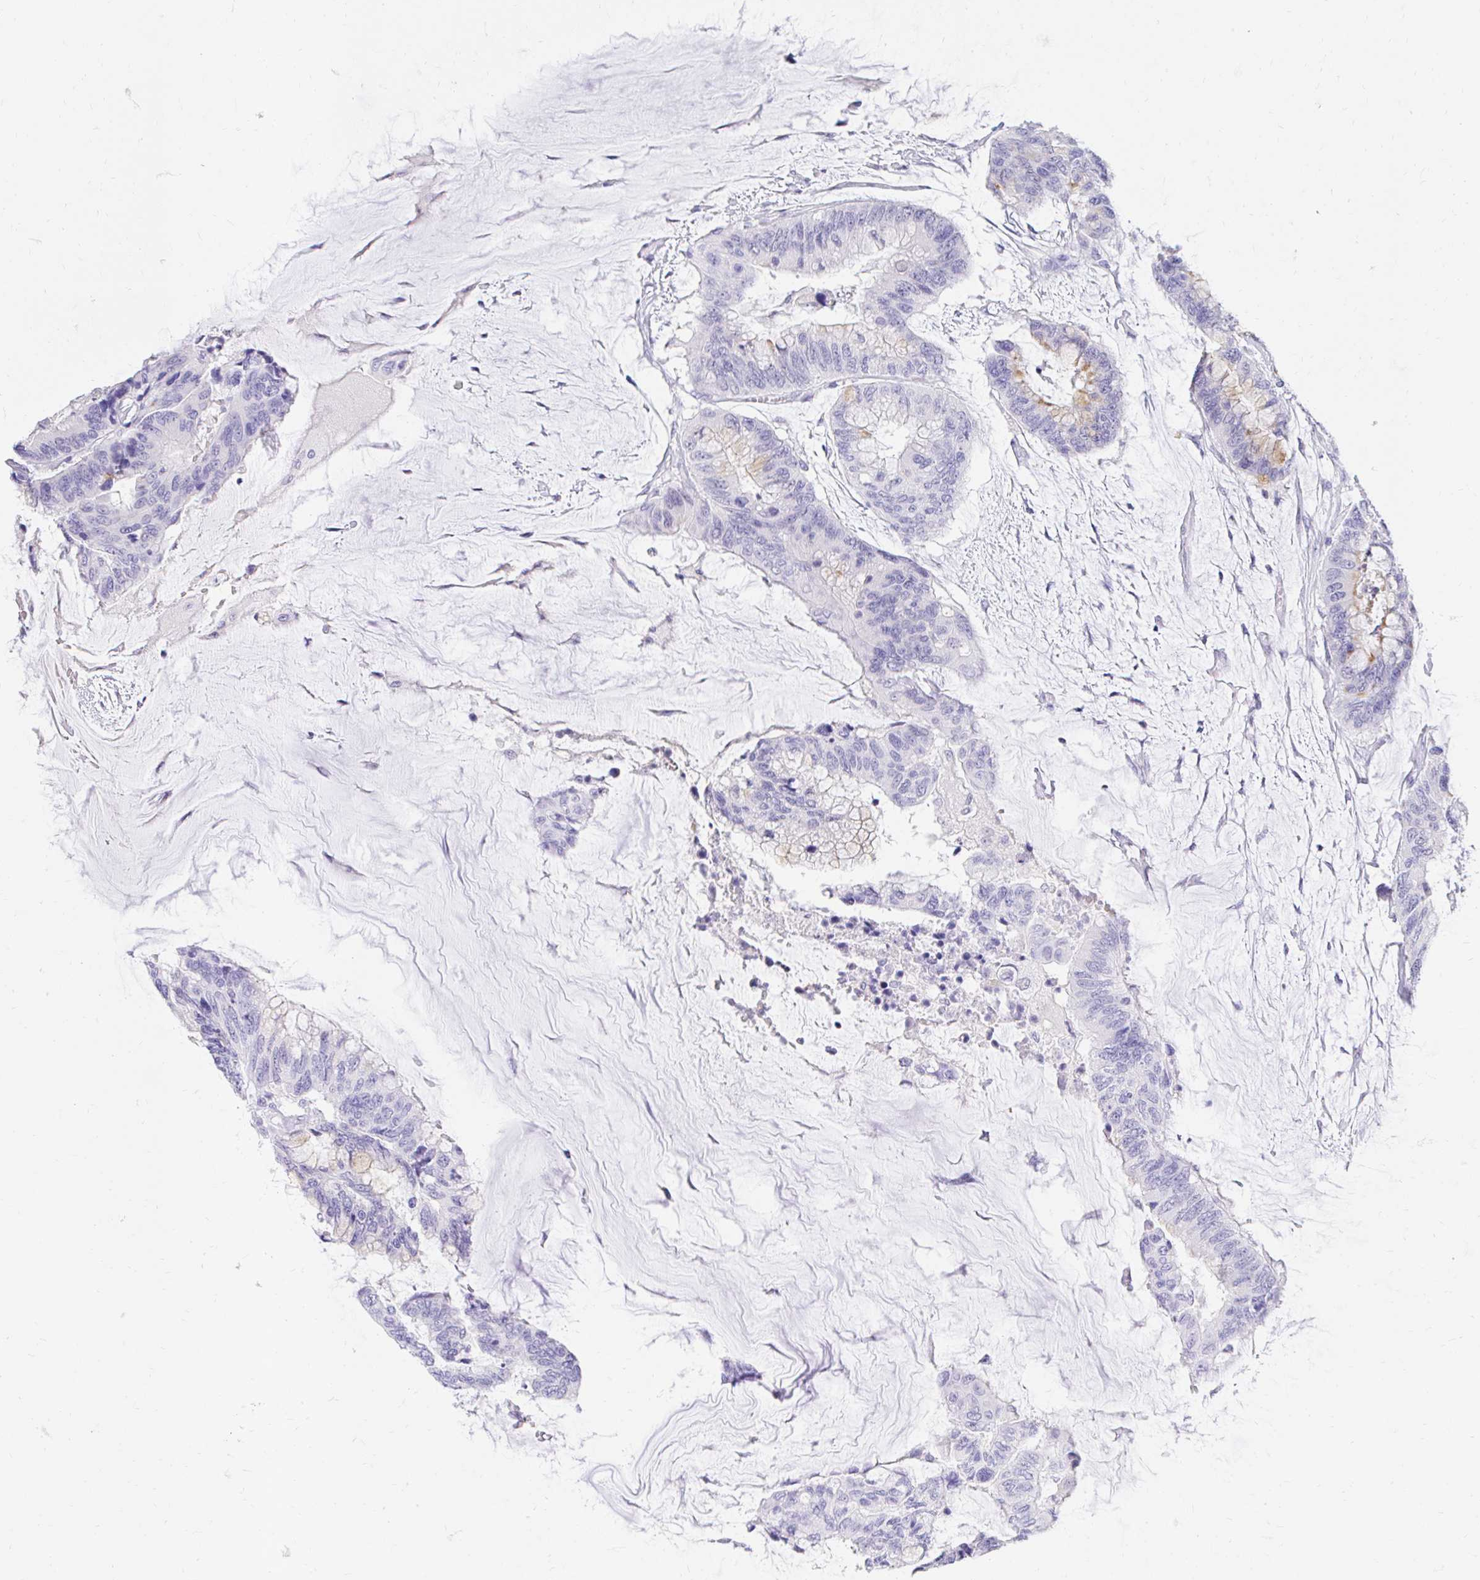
{"staining": {"intensity": "weak", "quantity": "<25%", "location": "cytoplasmic/membranous"}, "tissue": "colorectal cancer", "cell_type": "Tumor cells", "image_type": "cancer", "snomed": [{"axis": "morphology", "description": "Adenocarcinoma, NOS"}, {"axis": "topography", "description": "Rectum"}], "caption": "DAB (3,3'-diaminobenzidine) immunohistochemical staining of human colorectal cancer (adenocarcinoma) shows no significant staining in tumor cells. Nuclei are stained in blue.", "gene": "FATE1", "patient": {"sex": "female", "age": 59}}